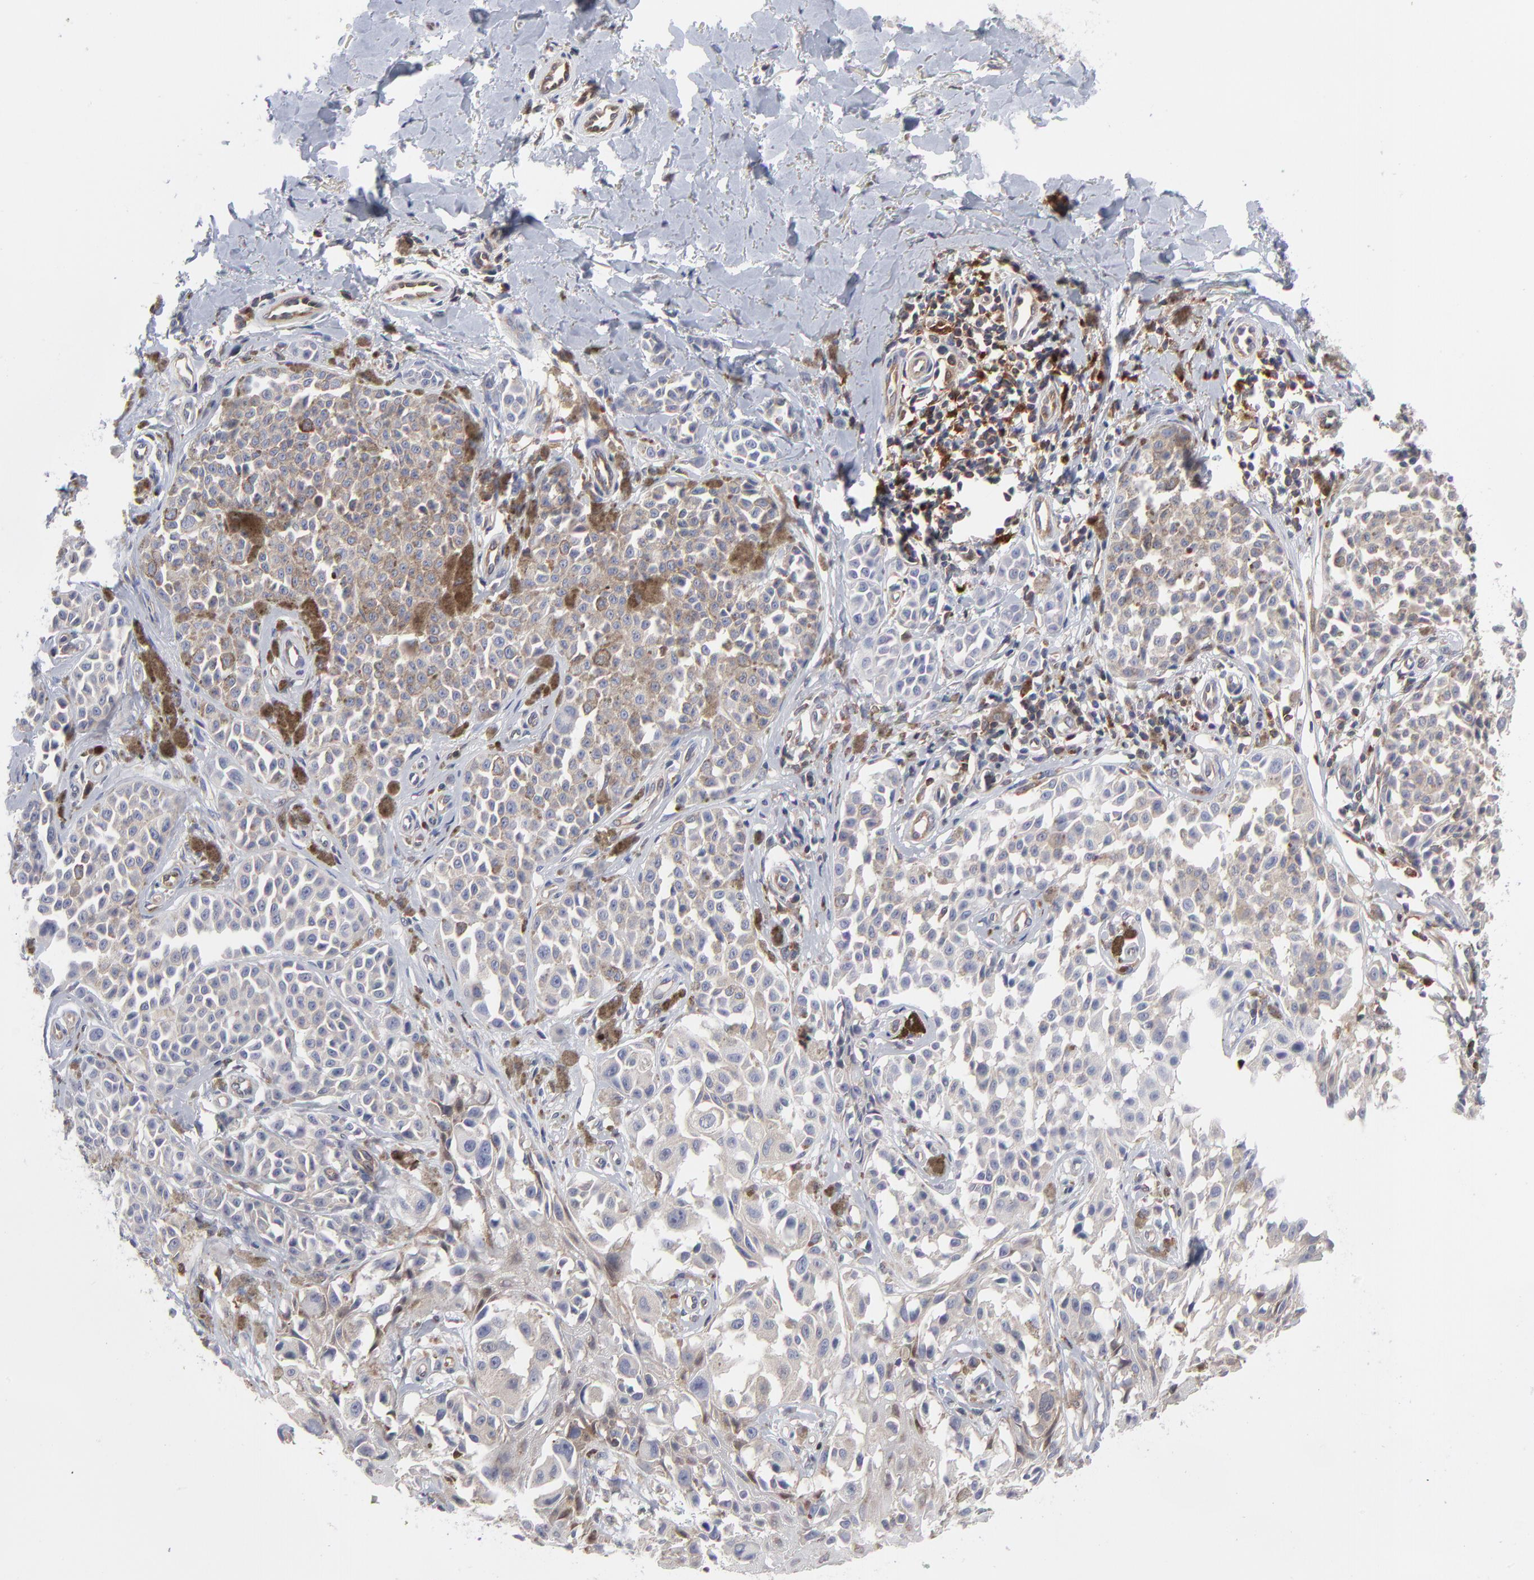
{"staining": {"intensity": "weak", "quantity": "<25%", "location": "cytoplasmic/membranous"}, "tissue": "melanoma", "cell_type": "Tumor cells", "image_type": "cancer", "snomed": [{"axis": "morphology", "description": "Malignant melanoma, NOS"}, {"axis": "topography", "description": "Skin"}], "caption": "This is a histopathology image of IHC staining of melanoma, which shows no staining in tumor cells.", "gene": "NFKBIA", "patient": {"sex": "female", "age": 38}}